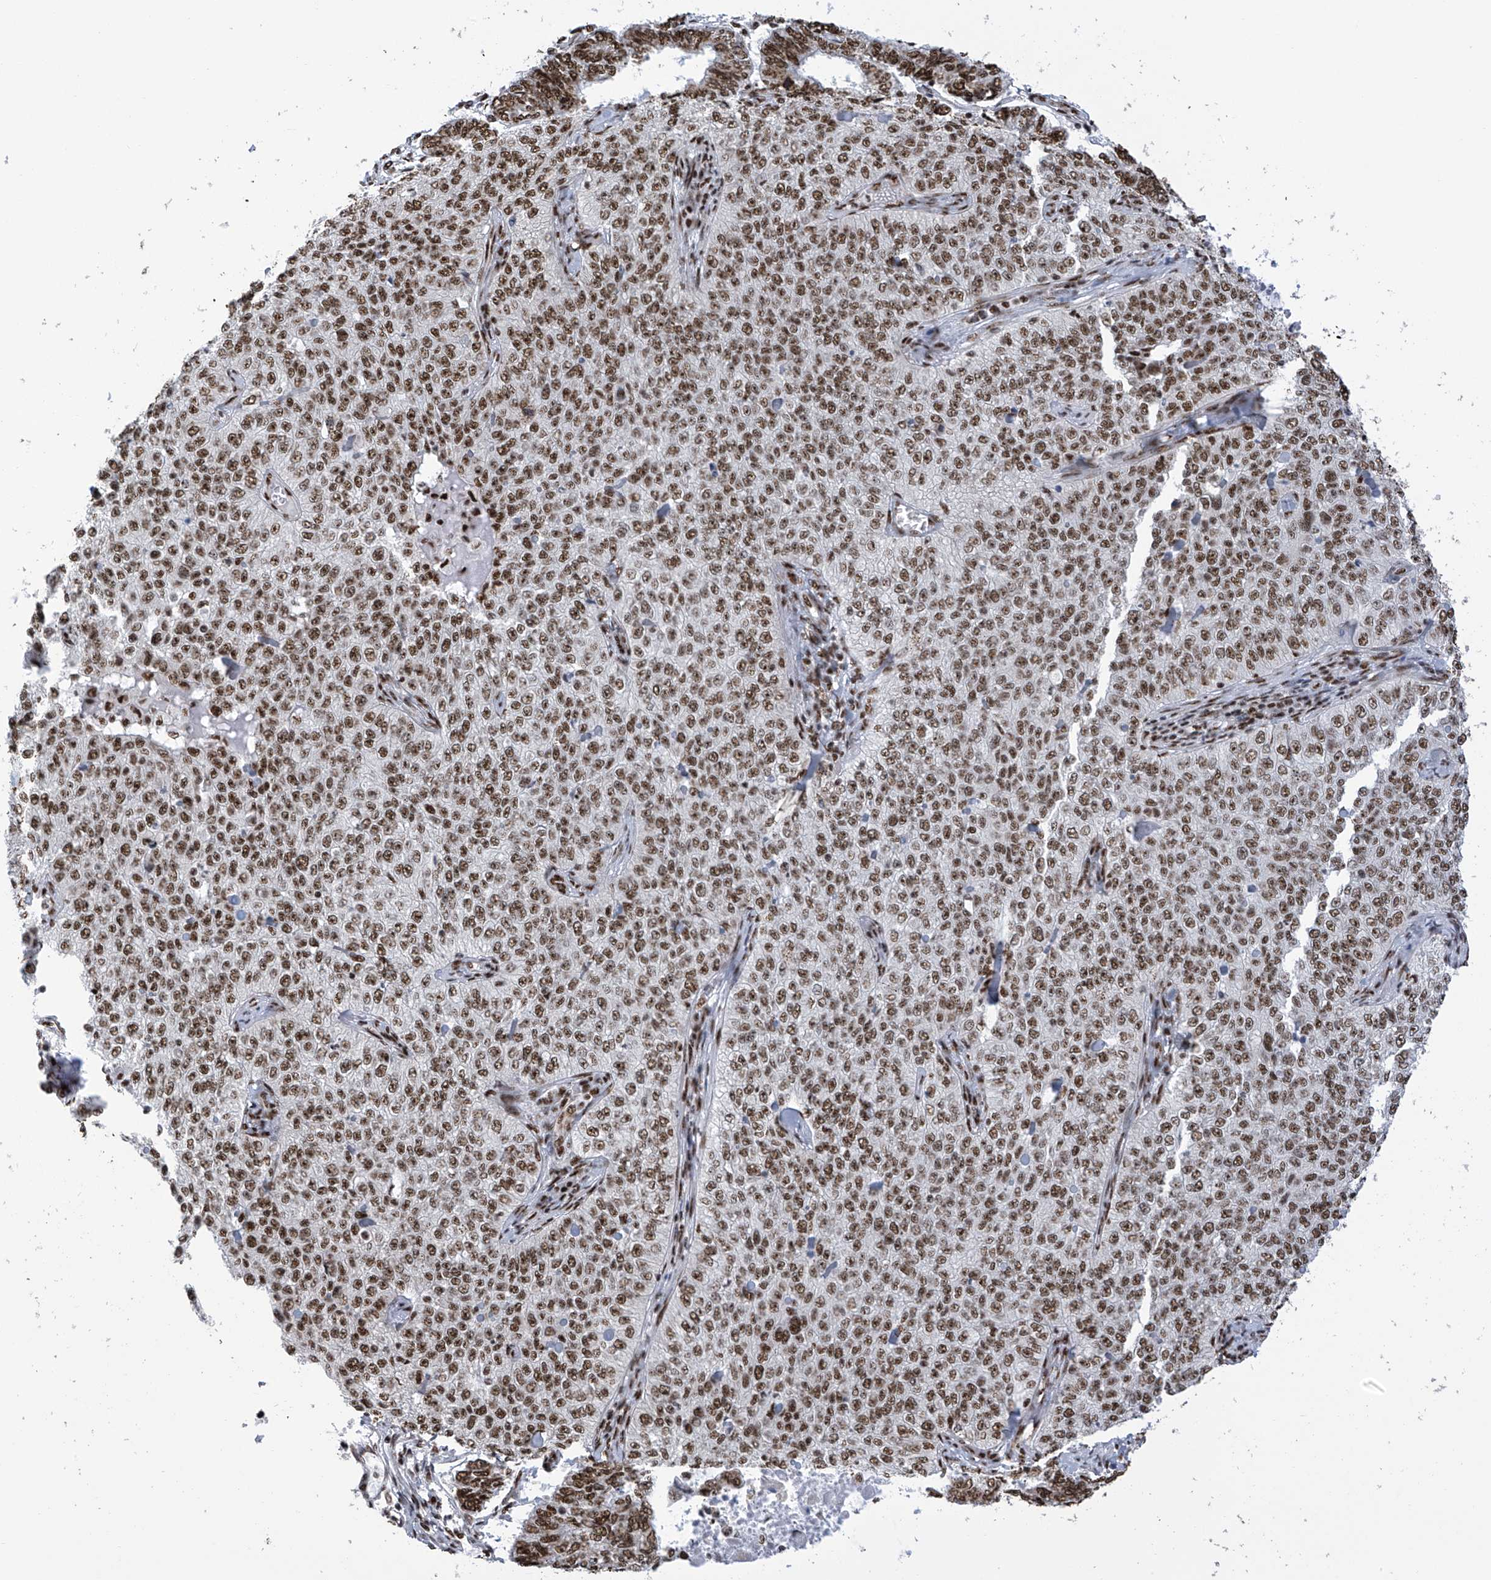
{"staining": {"intensity": "moderate", "quantity": ">75%", "location": "nuclear"}, "tissue": "cervical cancer", "cell_type": "Tumor cells", "image_type": "cancer", "snomed": [{"axis": "morphology", "description": "Squamous cell carcinoma, NOS"}, {"axis": "topography", "description": "Cervix"}], "caption": "A medium amount of moderate nuclear expression is appreciated in about >75% of tumor cells in cervical squamous cell carcinoma tissue.", "gene": "APLF", "patient": {"sex": "female", "age": 35}}